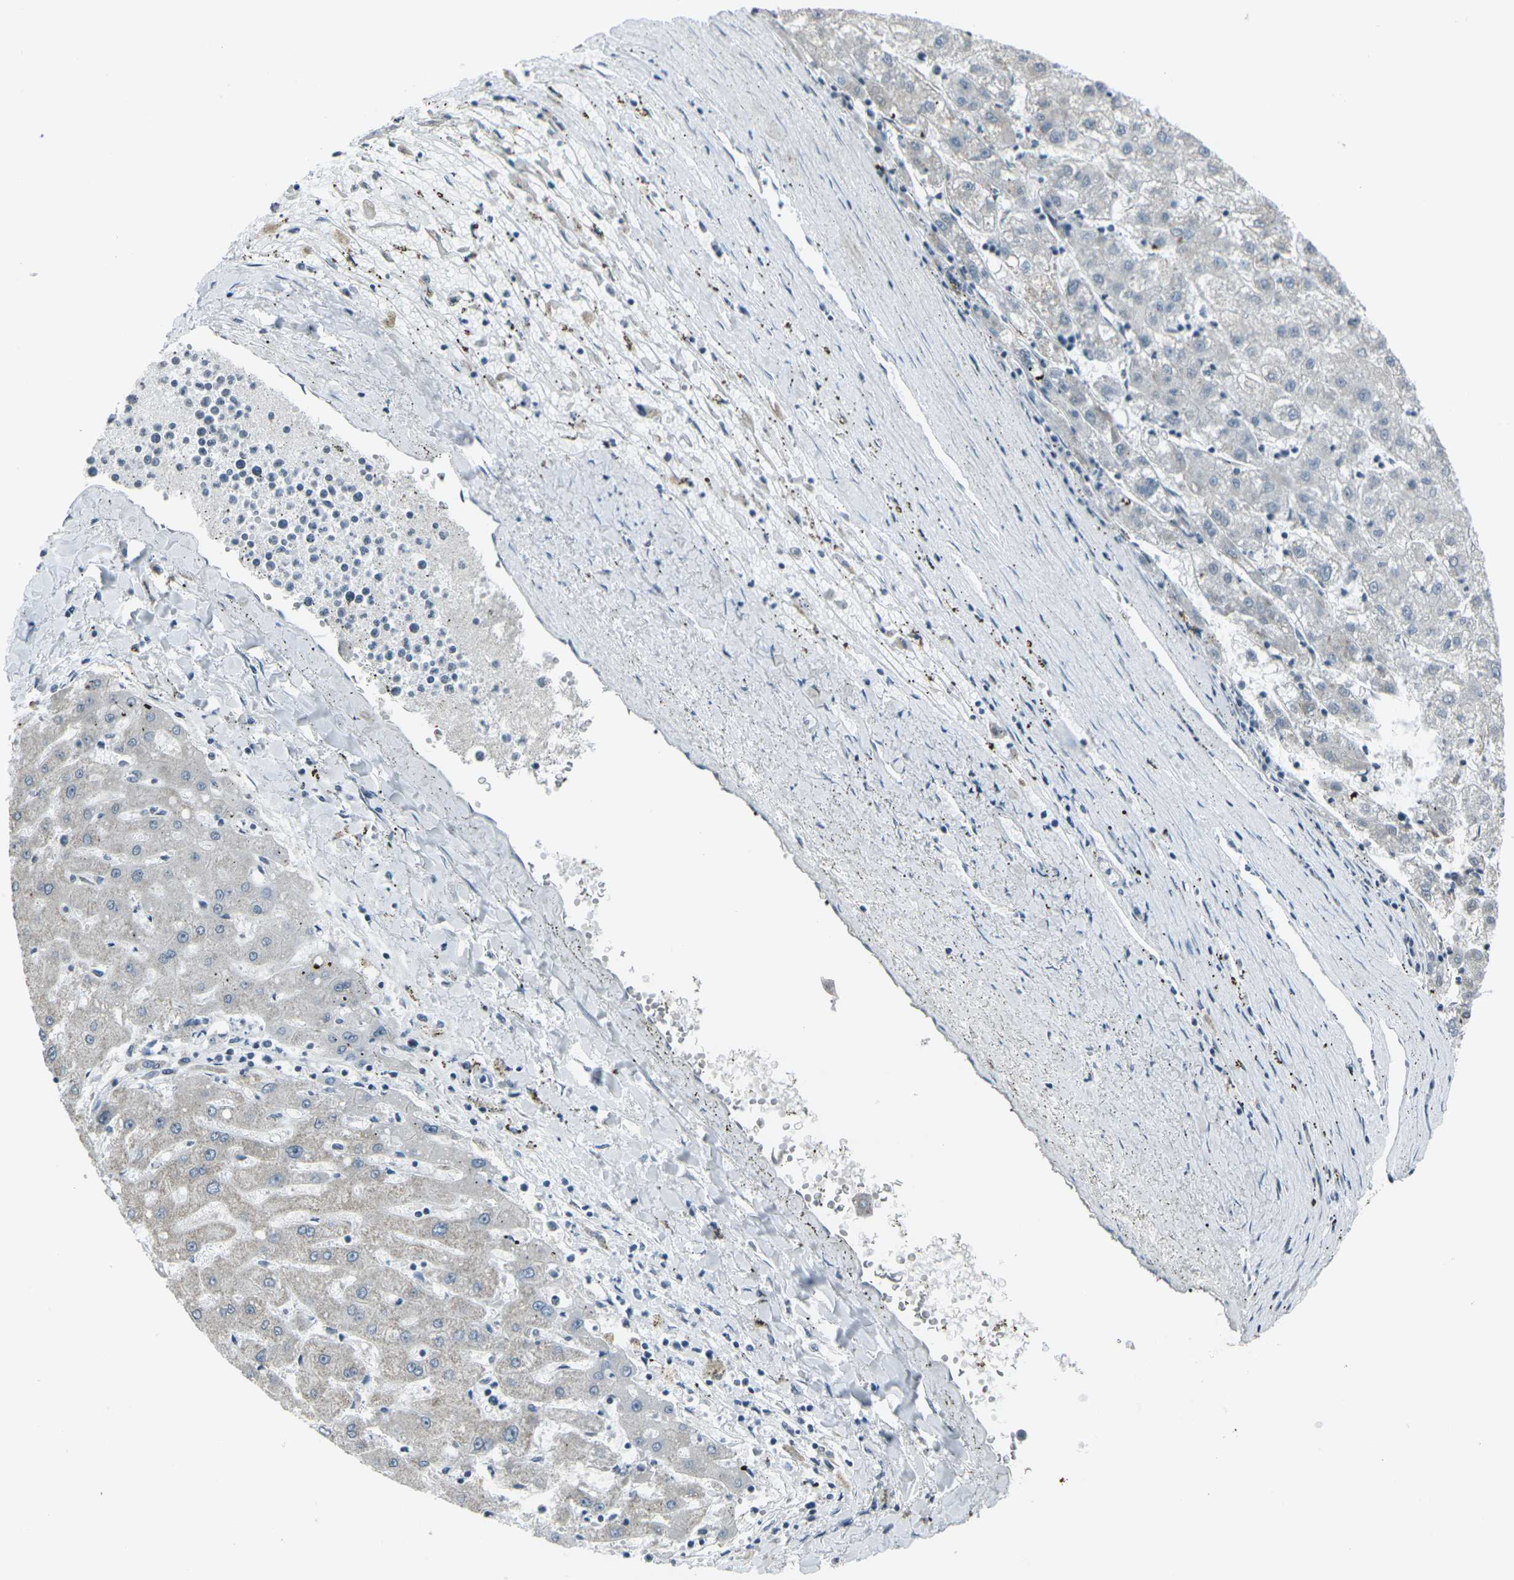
{"staining": {"intensity": "negative", "quantity": "none", "location": "none"}, "tissue": "liver cancer", "cell_type": "Tumor cells", "image_type": "cancer", "snomed": [{"axis": "morphology", "description": "Carcinoma, Hepatocellular, NOS"}, {"axis": "topography", "description": "Liver"}], "caption": "This is a micrograph of IHC staining of liver cancer, which shows no expression in tumor cells.", "gene": "H2BC1", "patient": {"sex": "male", "age": 72}}